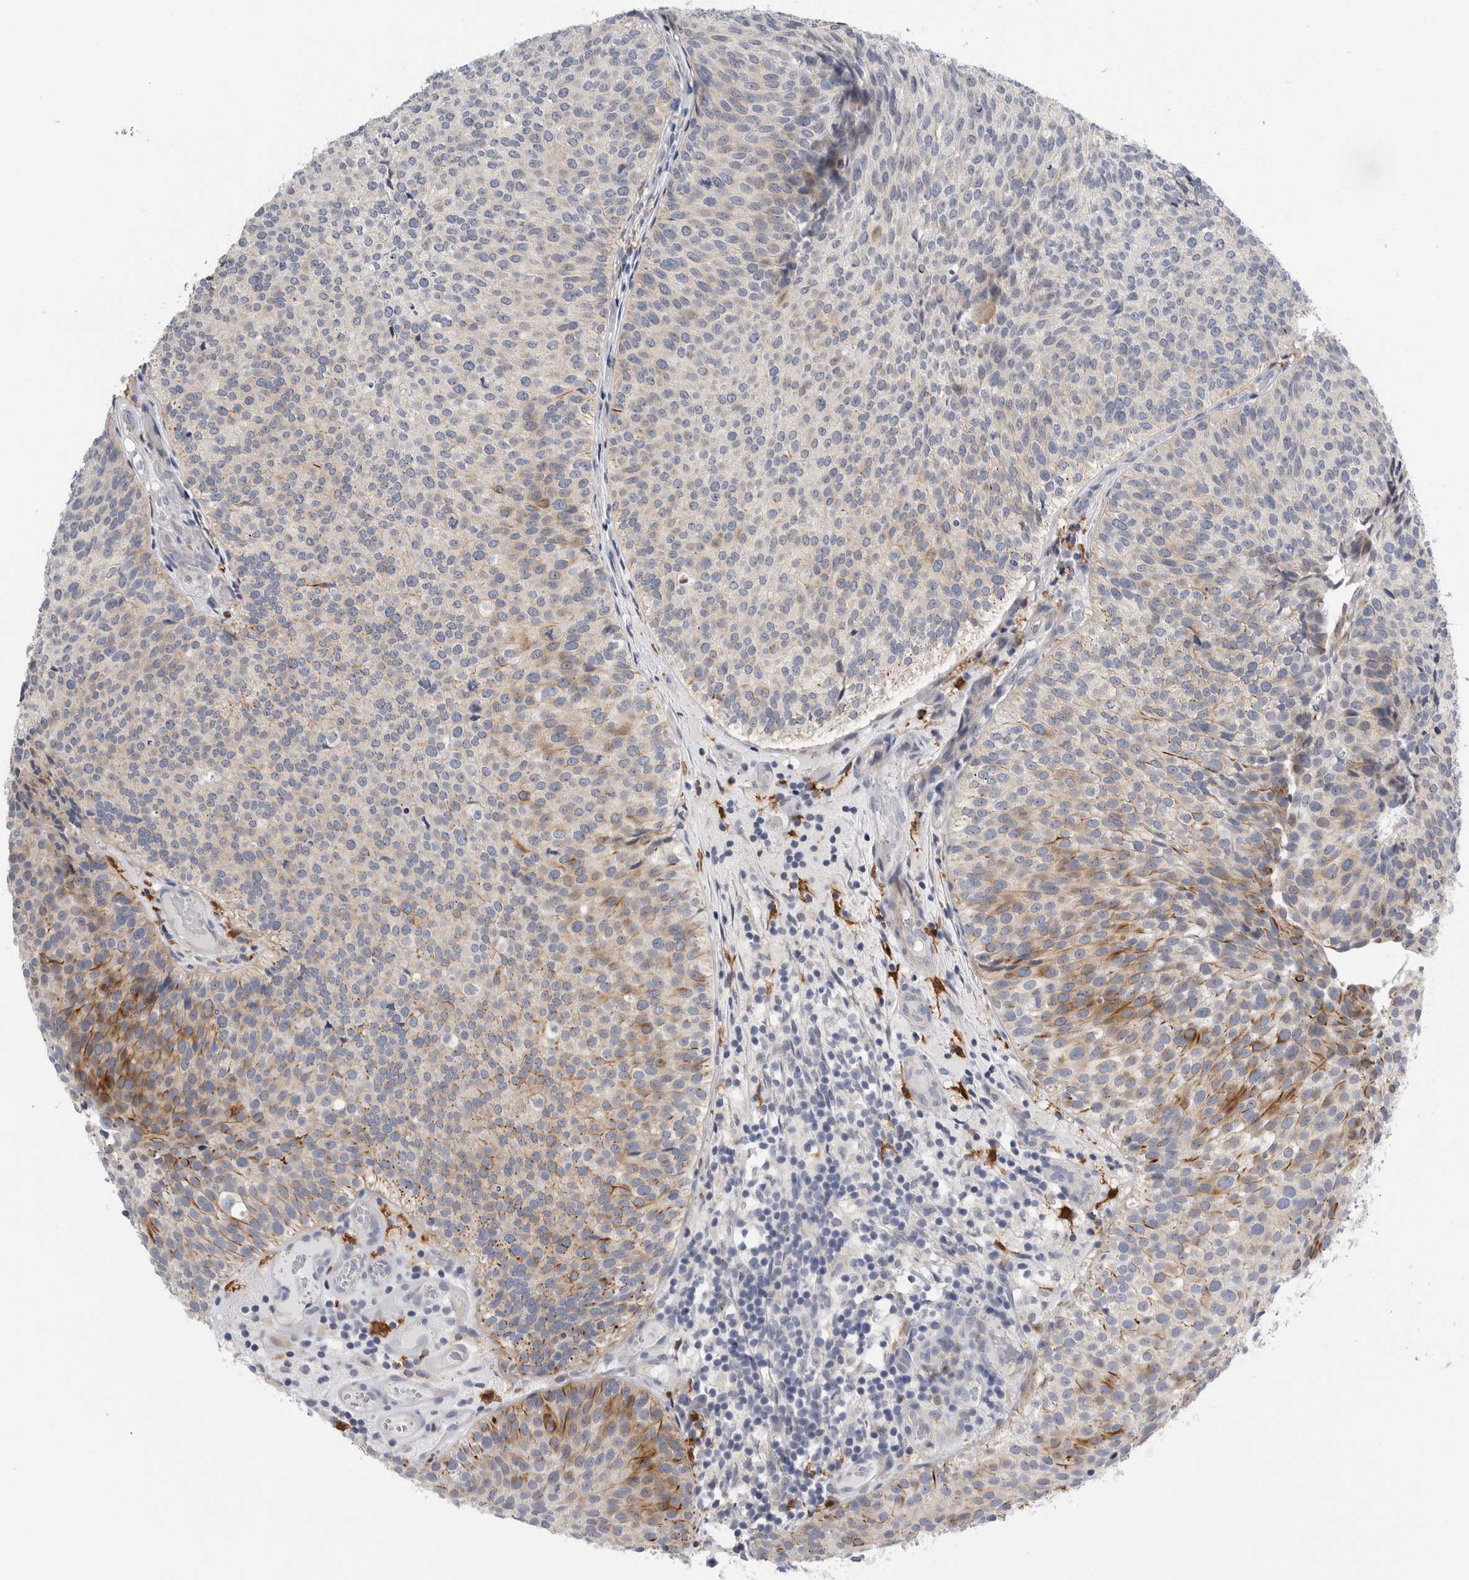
{"staining": {"intensity": "strong", "quantity": "<25%", "location": "cytoplasmic/membranous"}, "tissue": "urothelial cancer", "cell_type": "Tumor cells", "image_type": "cancer", "snomed": [{"axis": "morphology", "description": "Urothelial carcinoma, Low grade"}, {"axis": "topography", "description": "Urinary bladder"}], "caption": "A photomicrograph of human low-grade urothelial carcinoma stained for a protein shows strong cytoplasmic/membranous brown staining in tumor cells.", "gene": "SLC20A2", "patient": {"sex": "male", "age": 86}}